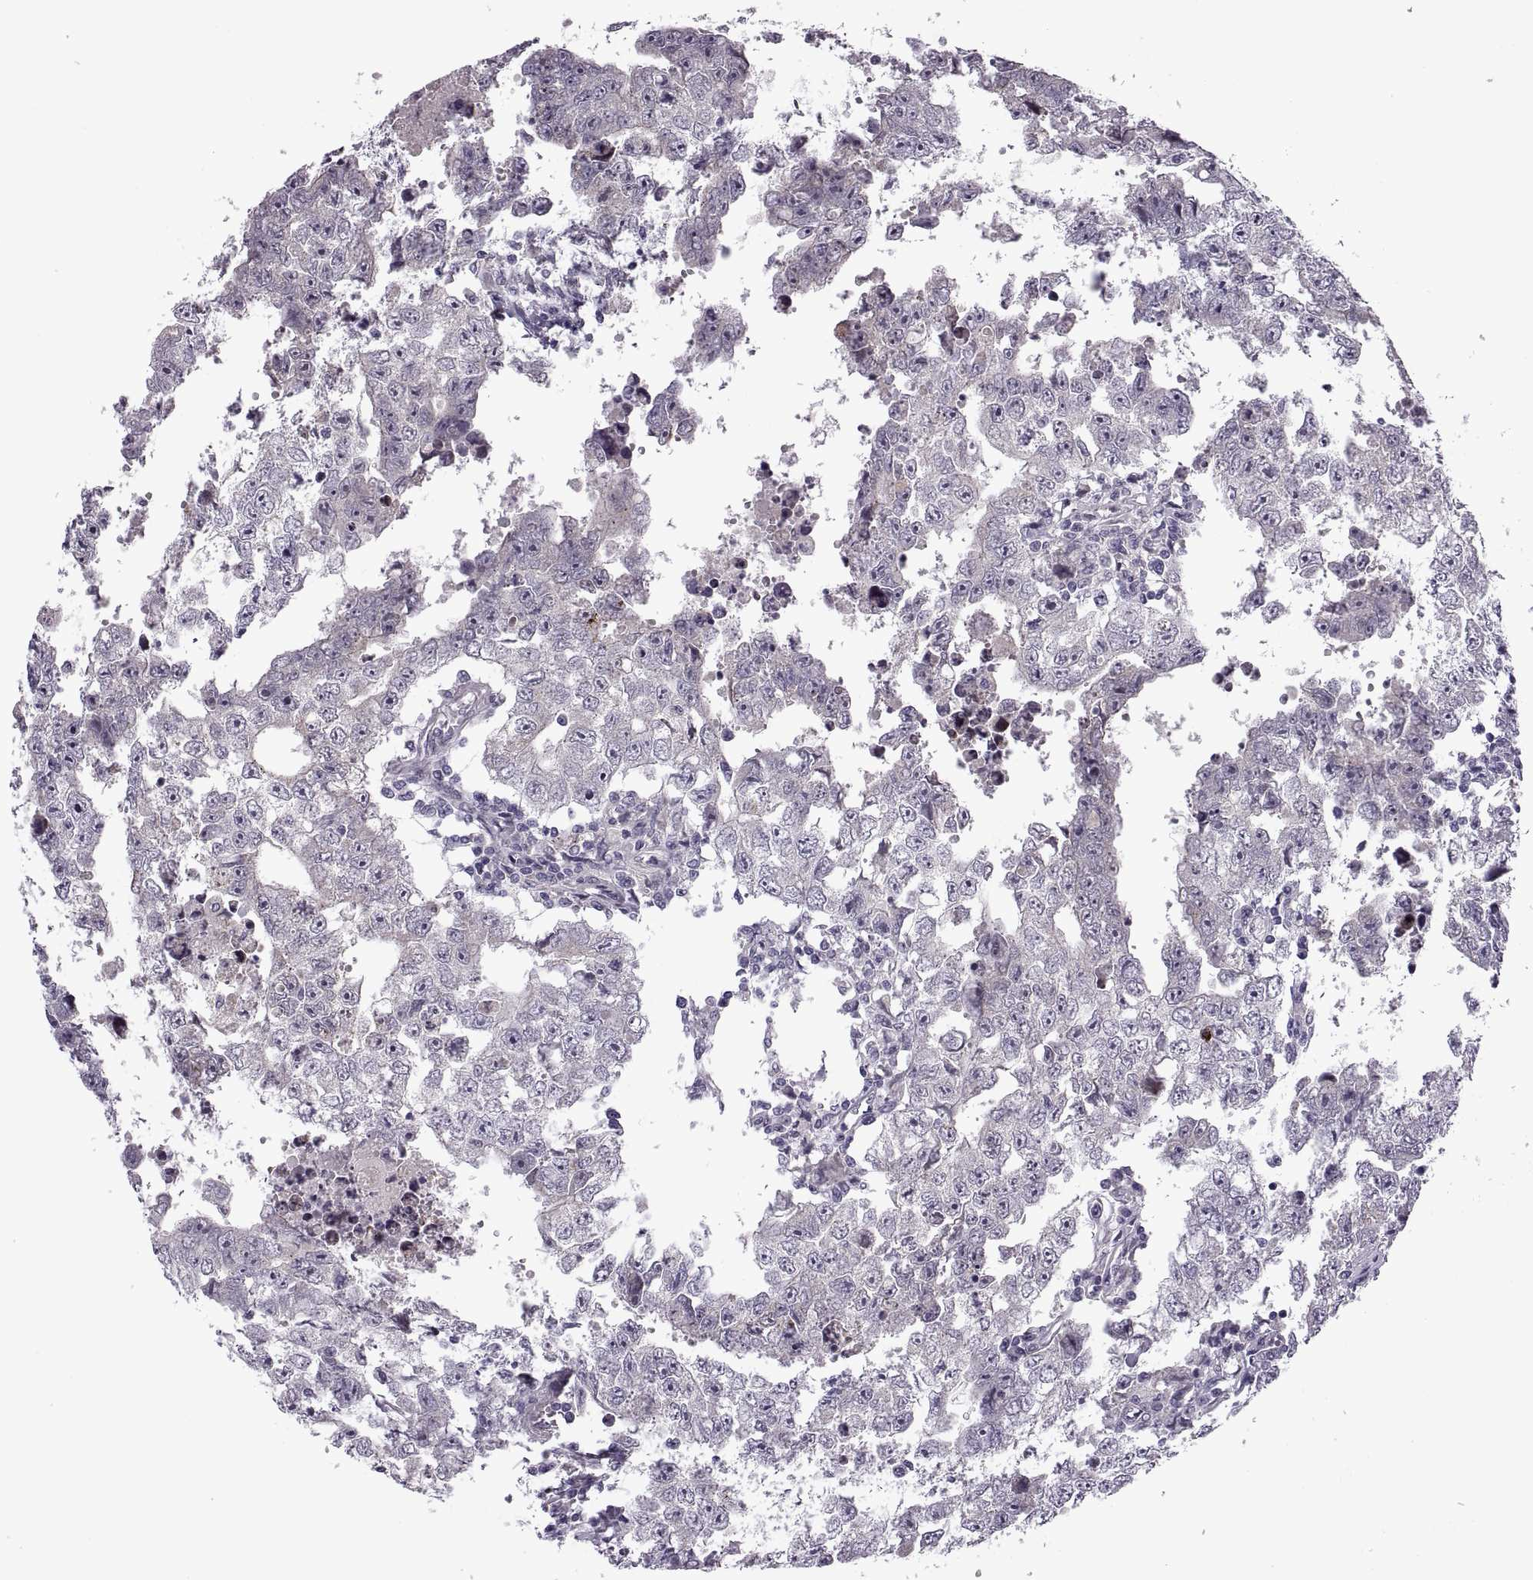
{"staining": {"intensity": "weak", "quantity": "<25%", "location": "cytoplasmic/membranous"}, "tissue": "testis cancer", "cell_type": "Tumor cells", "image_type": "cancer", "snomed": [{"axis": "morphology", "description": "Carcinoma, Embryonal, NOS"}, {"axis": "topography", "description": "Testis"}], "caption": "Immunohistochemistry histopathology image of embryonal carcinoma (testis) stained for a protein (brown), which displays no staining in tumor cells. (DAB IHC visualized using brightfield microscopy, high magnification).", "gene": "RIPK4", "patient": {"sex": "male", "age": 36}}